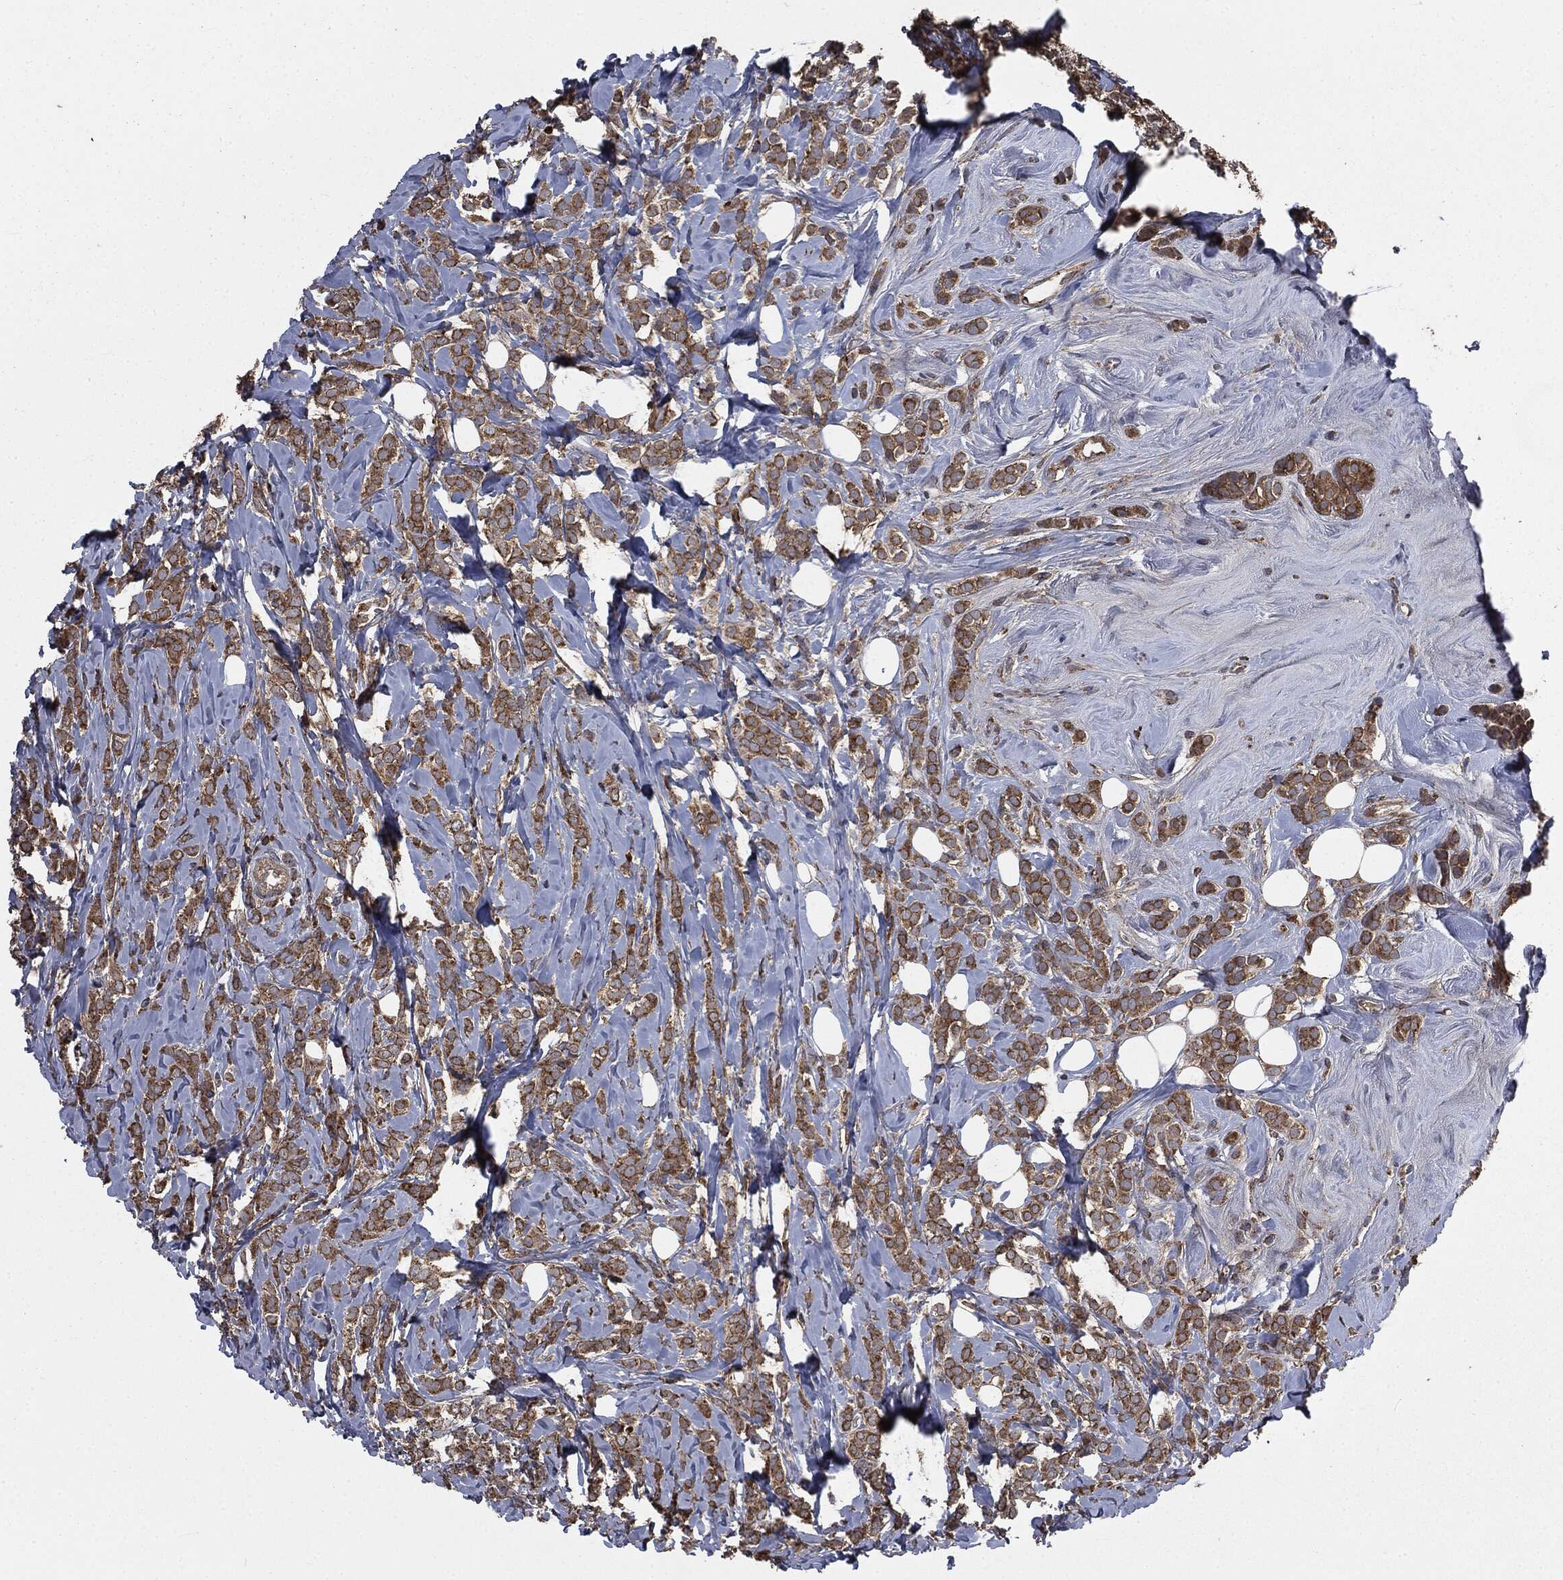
{"staining": {"intensity": "strong", "quantity": ">75%", "location": "cytoplasmic/membranous"}, "tissue": "breast cancer", "cell_type": "Tumor cells", "image_type": "cancer", "snomed": [{"axis": "morphology", "description": "Lobular carcinoma"}, {"axis": "topography", "description": "Breast"}], "caption": "There is high levels of strong cytoplasmic/membranous expression in tumor cells of breast lobular carcinoma, as demonstrated by immunohistochemical staining (brown color).", "gene": "MAPK6", "patient": {"sex": "female", "age": 49}}